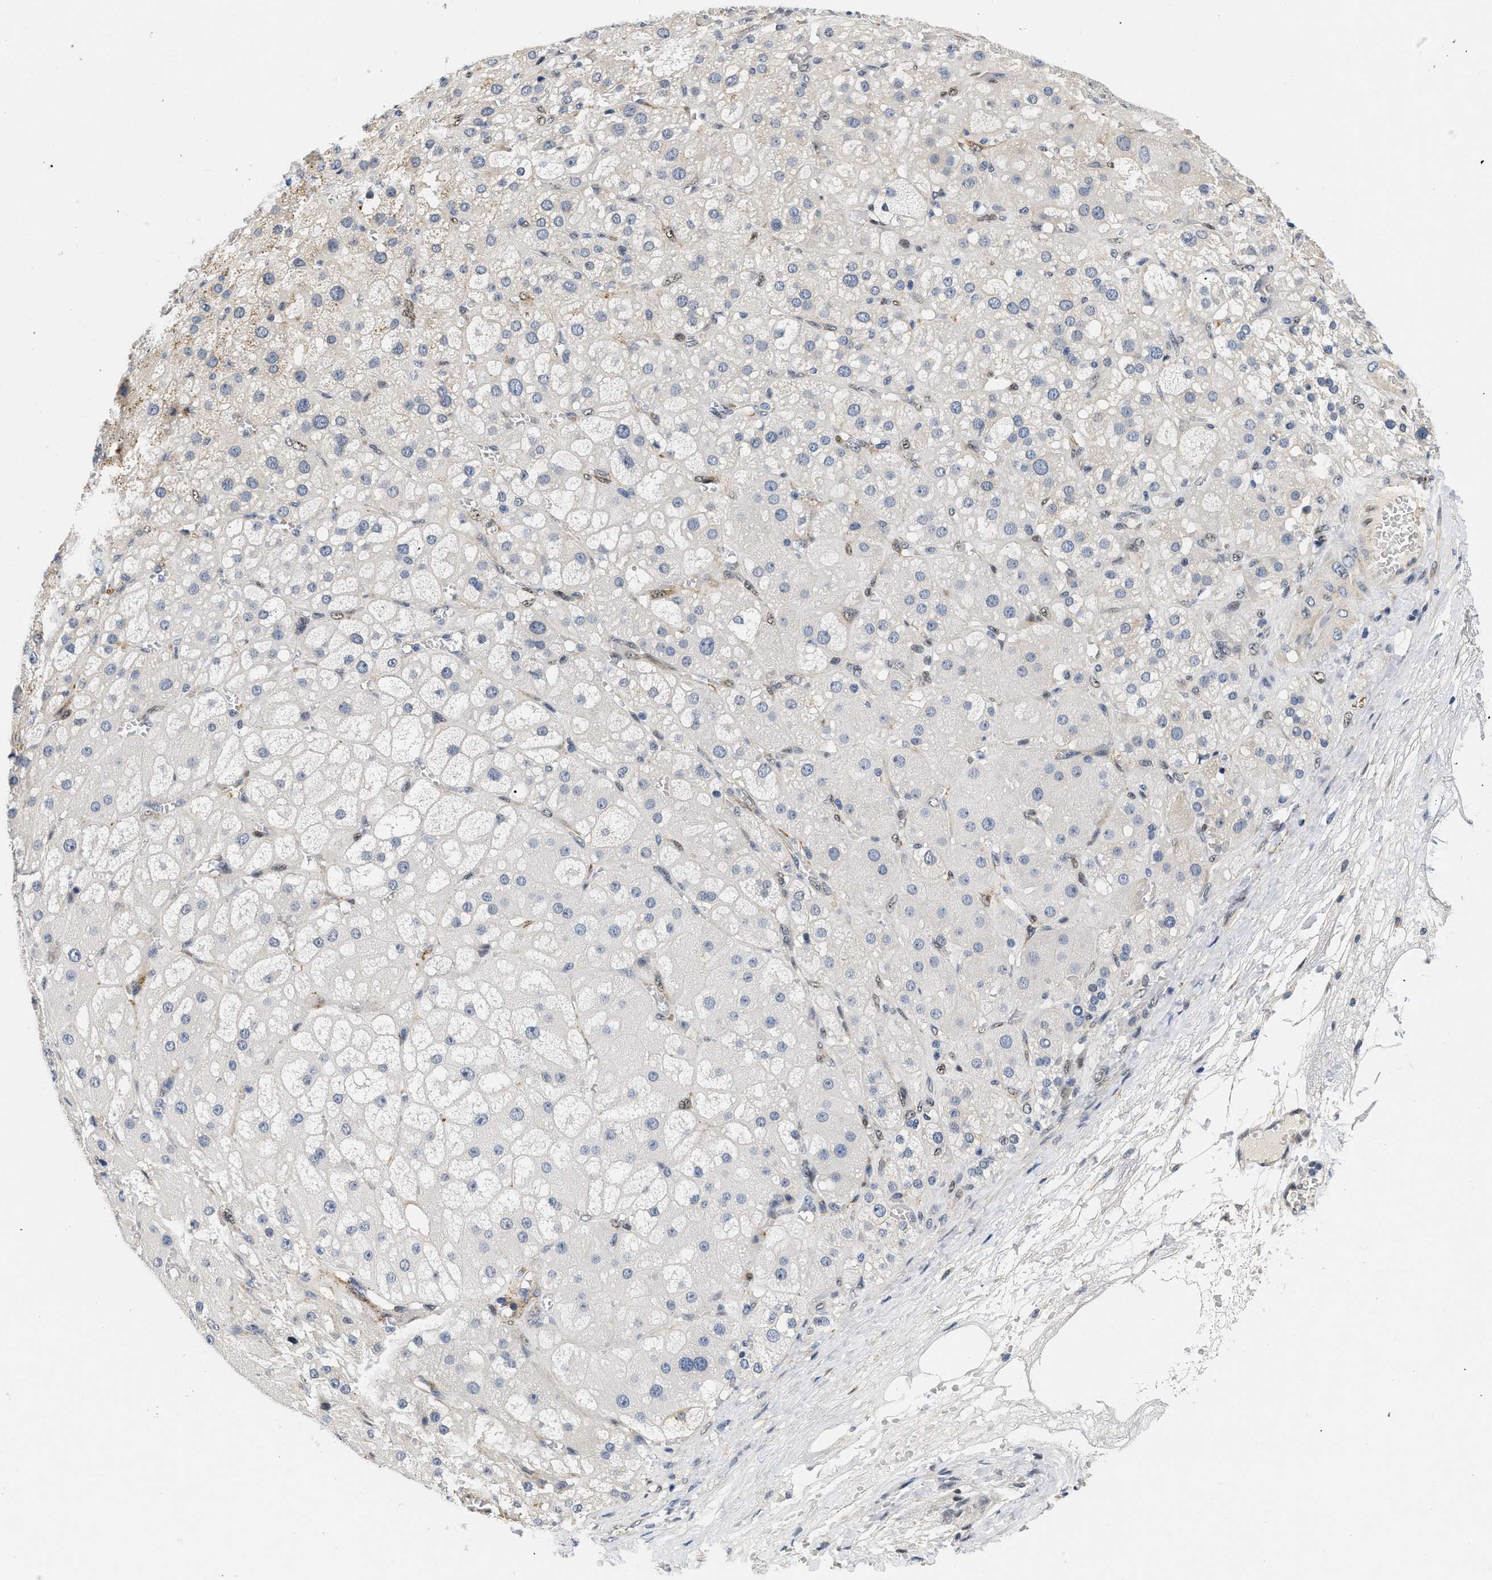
{"staining": {"intensity": "moderate", "quantity": "<25%", "location": "nuclear"}, "tissue": "adrenal gland", "cell_type": "Glandular cells", "image_type": "normal", "snomed": [{"axis": "morphology", "description": "Normal tissue, NOS"}, {"axis": "topography", "description": "Adrenal gland"}], "caption": "Protein expression analysis of unremarkable human adrenal gland reveals moderate nuclear positivity in approximately <25% of glandular cells. (DAB = brown stain, brightfield microscopy at high magnification).", "gene": "VIP", "patient": {"sex": "female", "age": 47}}